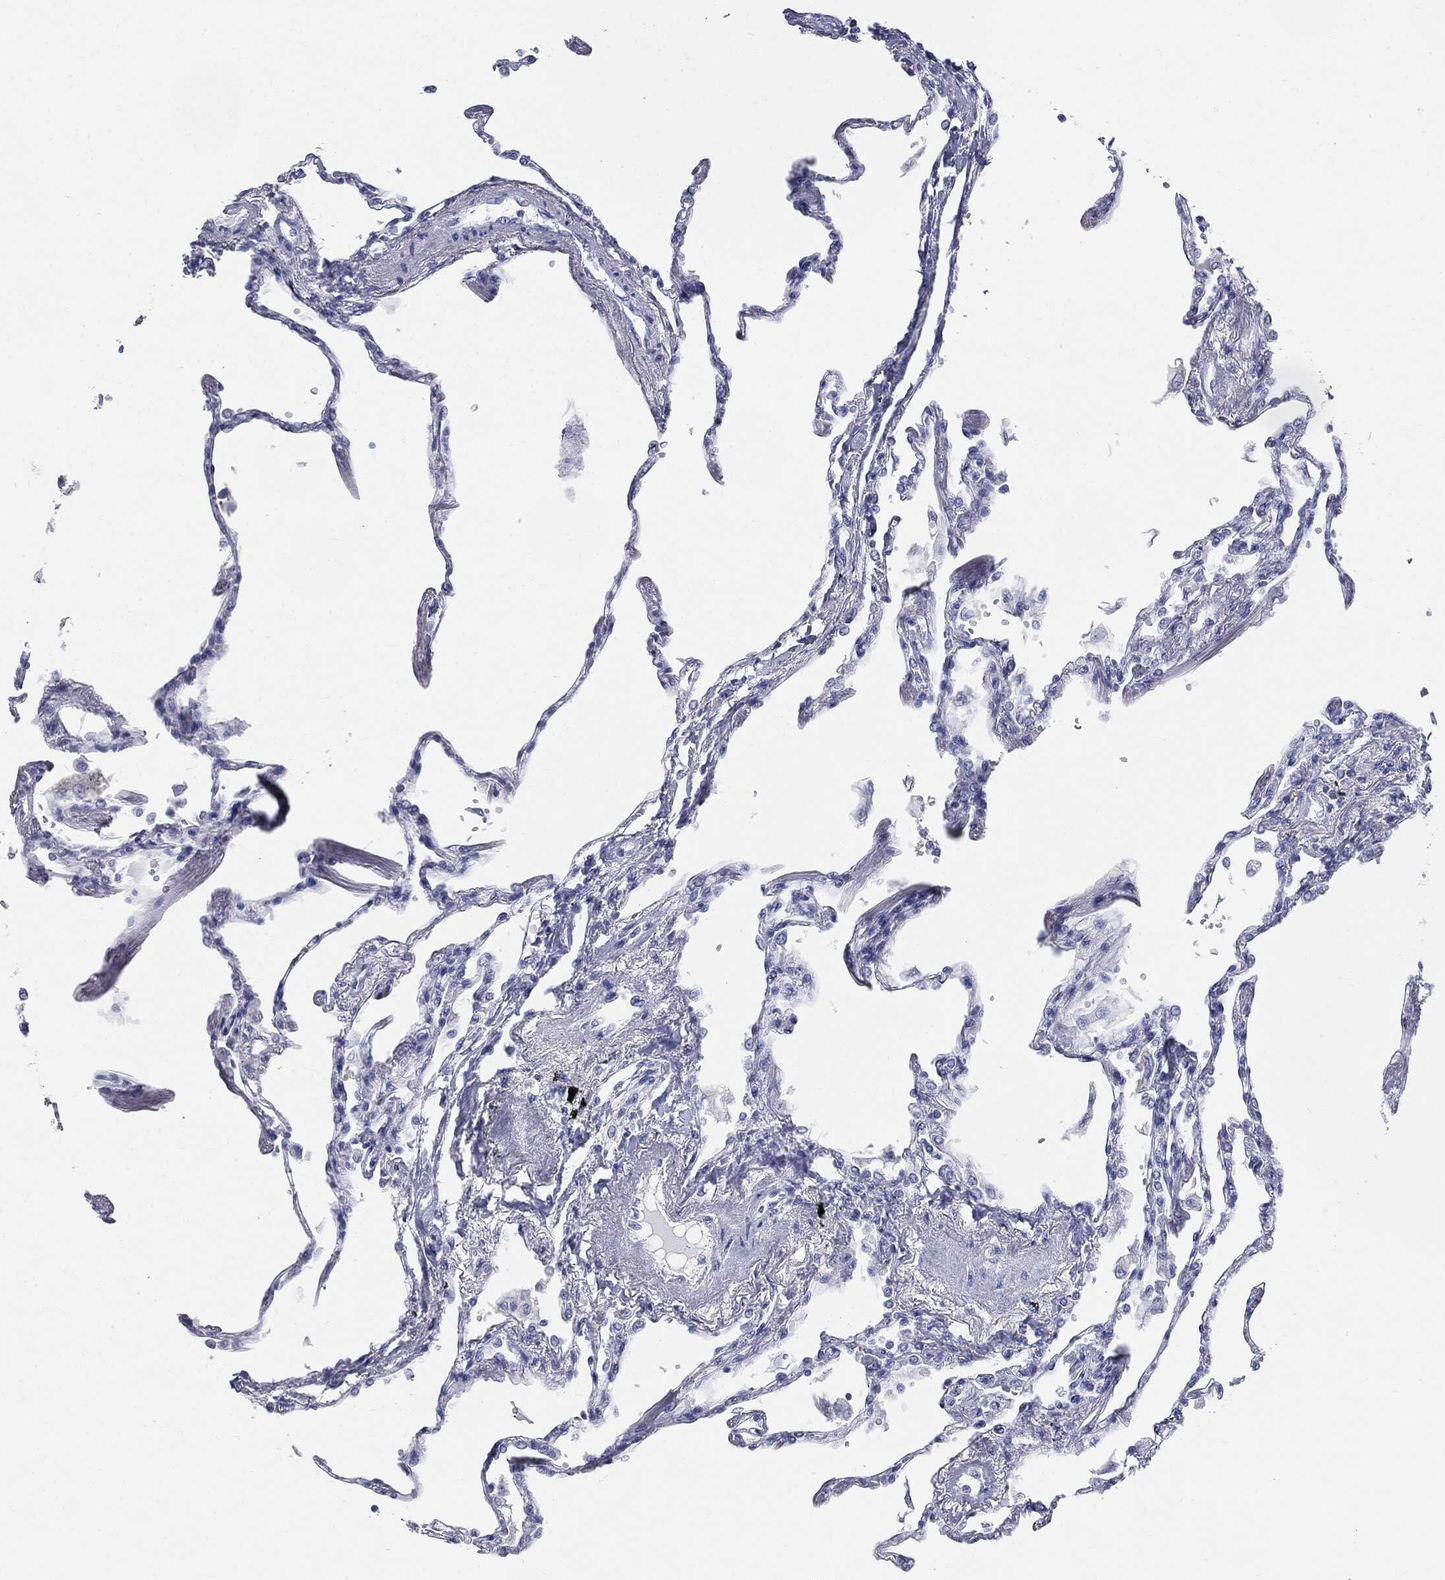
{"staining": {"intensity": "negative", "quantity": "none", "location": "none"}, "tissue": "lung", "cell_type": "Alveolar cells", "image_type": "normal", "snomed": [{"axis": "morphology", "description": "Normal tissue, NOS"}, {"axis": "topography", "description": "Lung"}], "caption": "This is an immunohistochemistry (IHC) histopathology image of benign lung. There is no positivity in alveolar cells.", "gene": "CUZD1", "patient": {"sex": "male", "age": 78}}